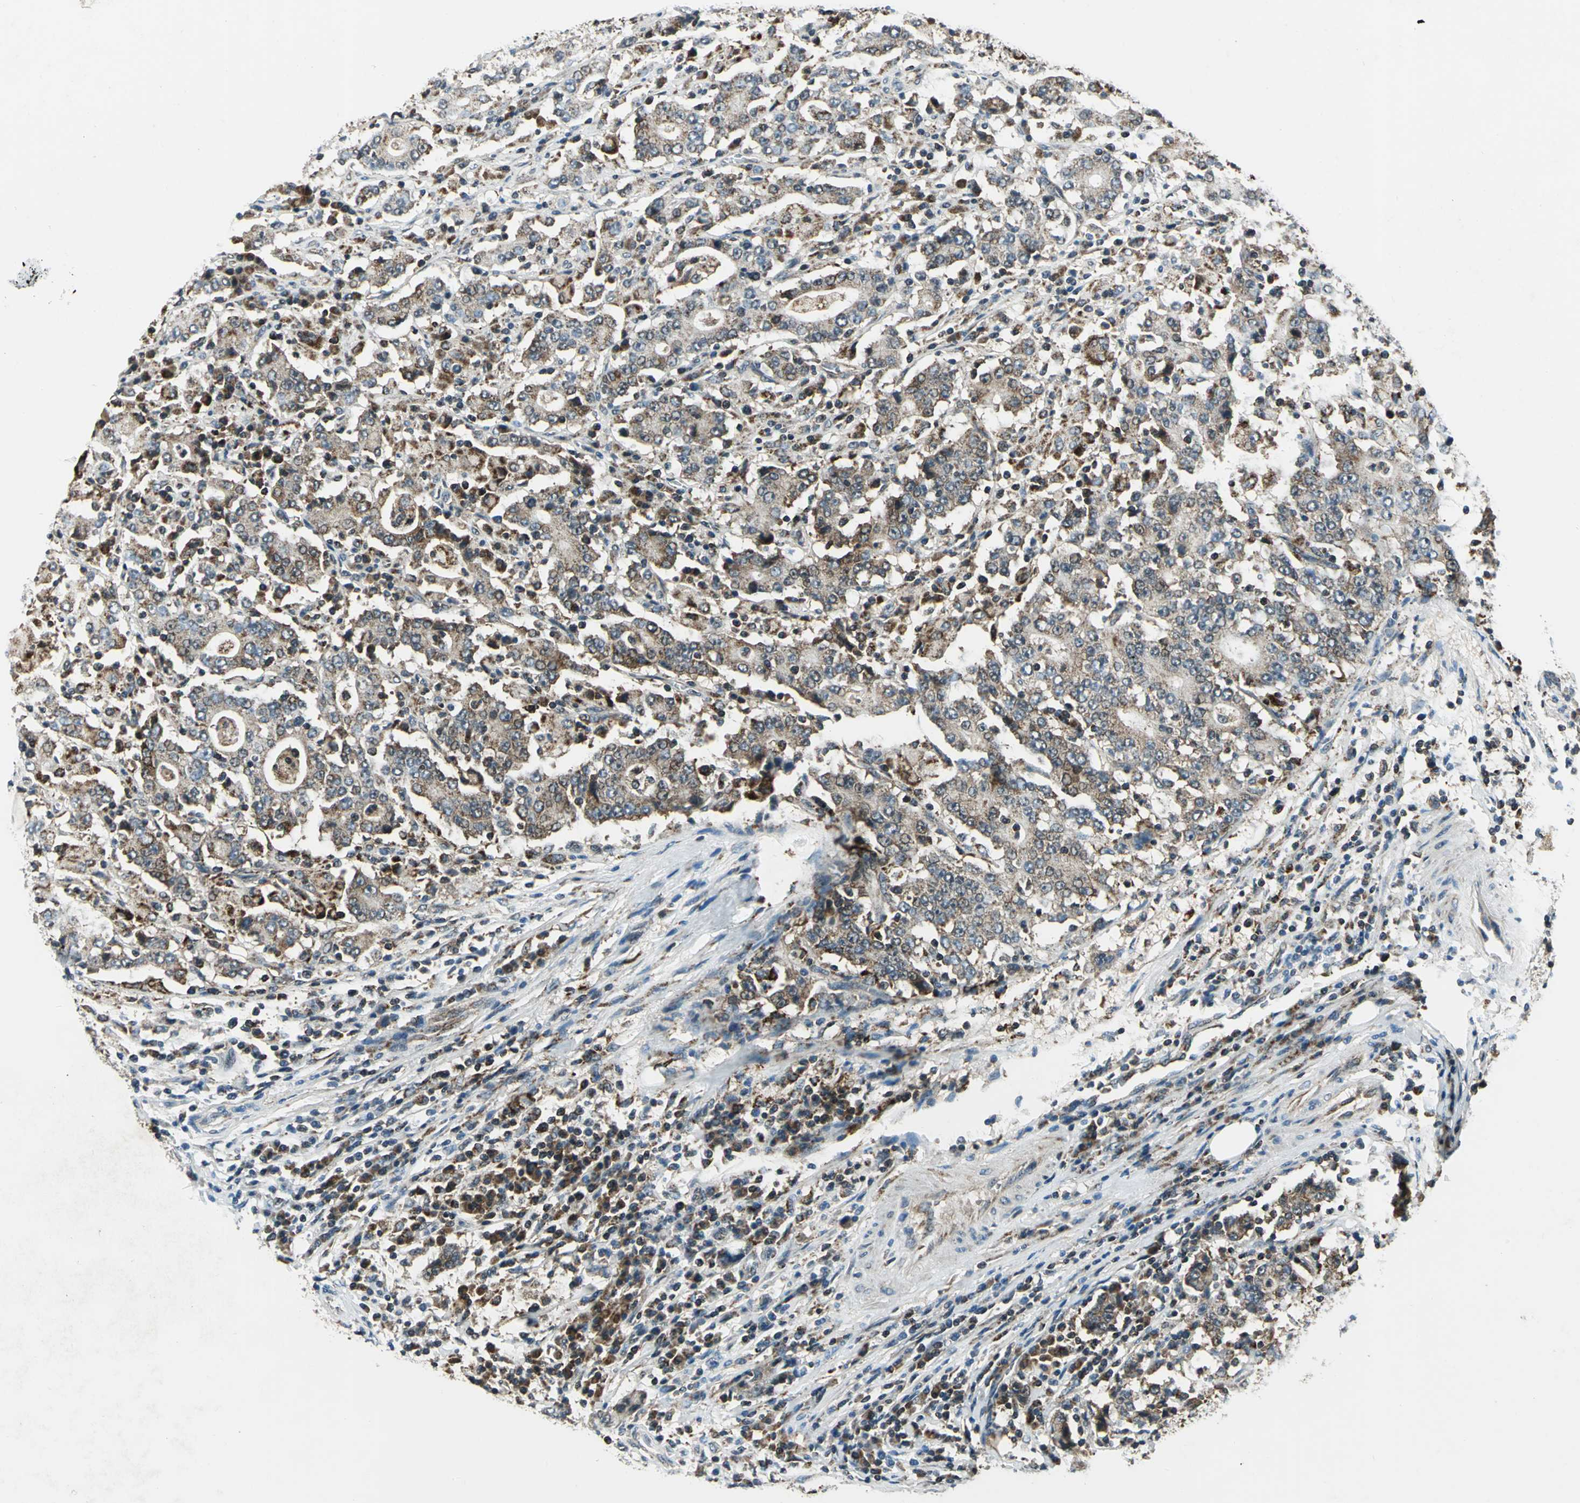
{"staining": {"intensity": "moderate", "quantity": ">75%", "location": "cytoplasmic/membranous"}, "tissue": "stomach cancer", "cell_type": "Tumor cells", "image_type": "cancer", "snomed": [{"axis": "morphology", "description": "Normal tissue, NOS"}, {"axis": "morphology", "description": "Adenocarcinoma, NOS"}, {"axis": "topography", "description": "Stomach, upper"}, {"axis": "topography", "description": "Stomach"}], "caption": "IHC histopathology image of human stomach adenocarcinoma stained for a protein (brown), which displays medium levels of moderate cytoplasmic/membranous staining in about >75% of tumor cells.", "gene": "NUDT2", "patient": {"sex": "male", "age": 59}}